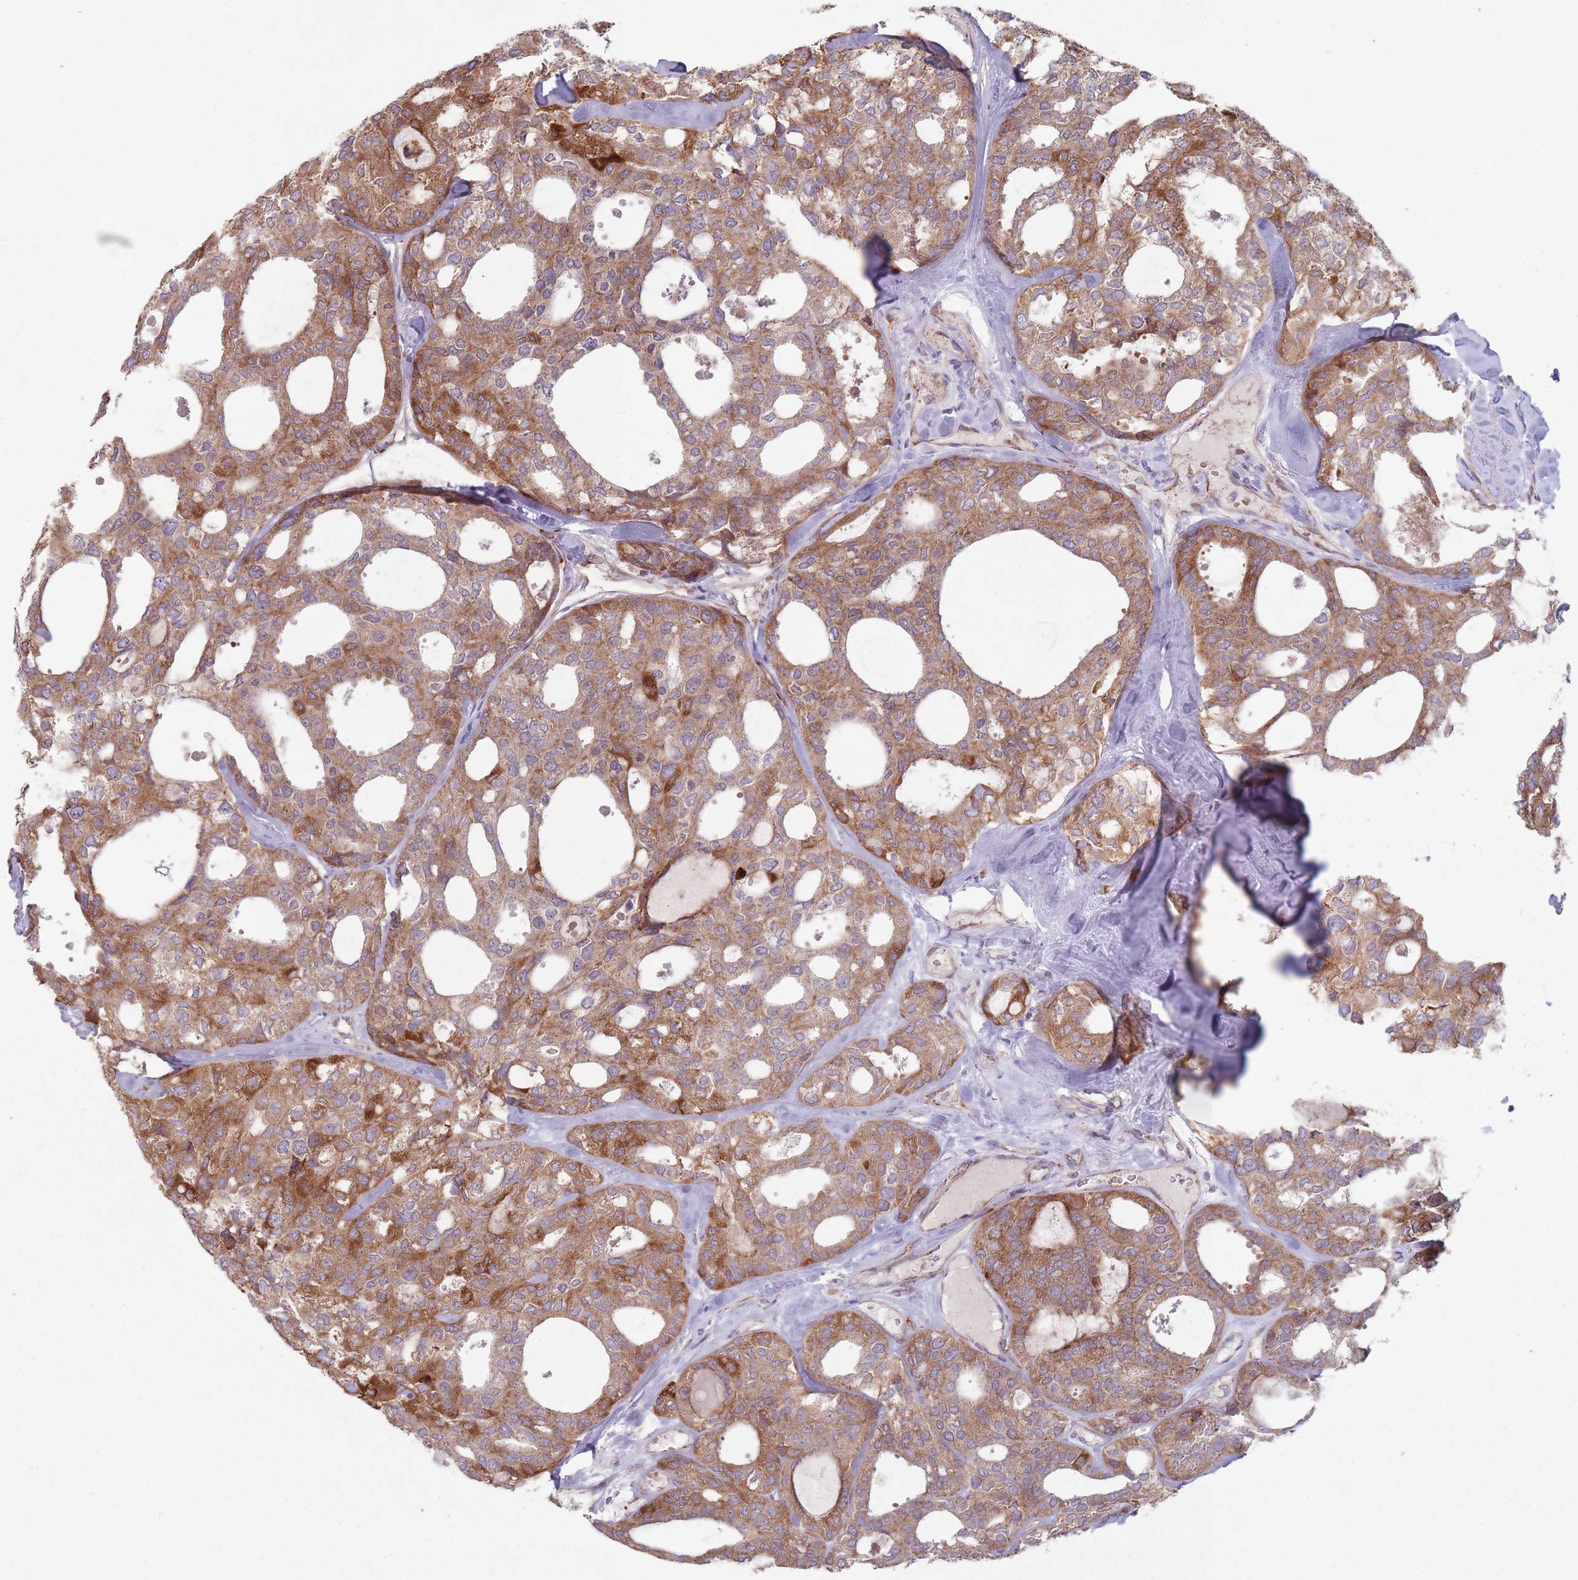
{"staining": {"intensity": "moderate", "quantity": ">75%", "location": "cytoplasmic/membranous"}, "tissue": "thyroid cancer", "cell_type": "Tumor cells", "image_type": "cancer", "snomed": [{"axis": "morphology", "description": "Follicular adenoma carcinoma, NOS"}, {"axis": "topography", "description": "Thyroid gland"}], "caption": "This photomicrograph reveals follicular adenoma carcinoma (thyroid) stained with immunohistochemistry (IHC) to label a protein in brown. The cytoplasmic/membranous of tumor cells show moderate positivity for the protein. Nuclei are counter-stained blue.", "gene": "OR10Q1", "patient": {"sex": "male", "age": 75}}